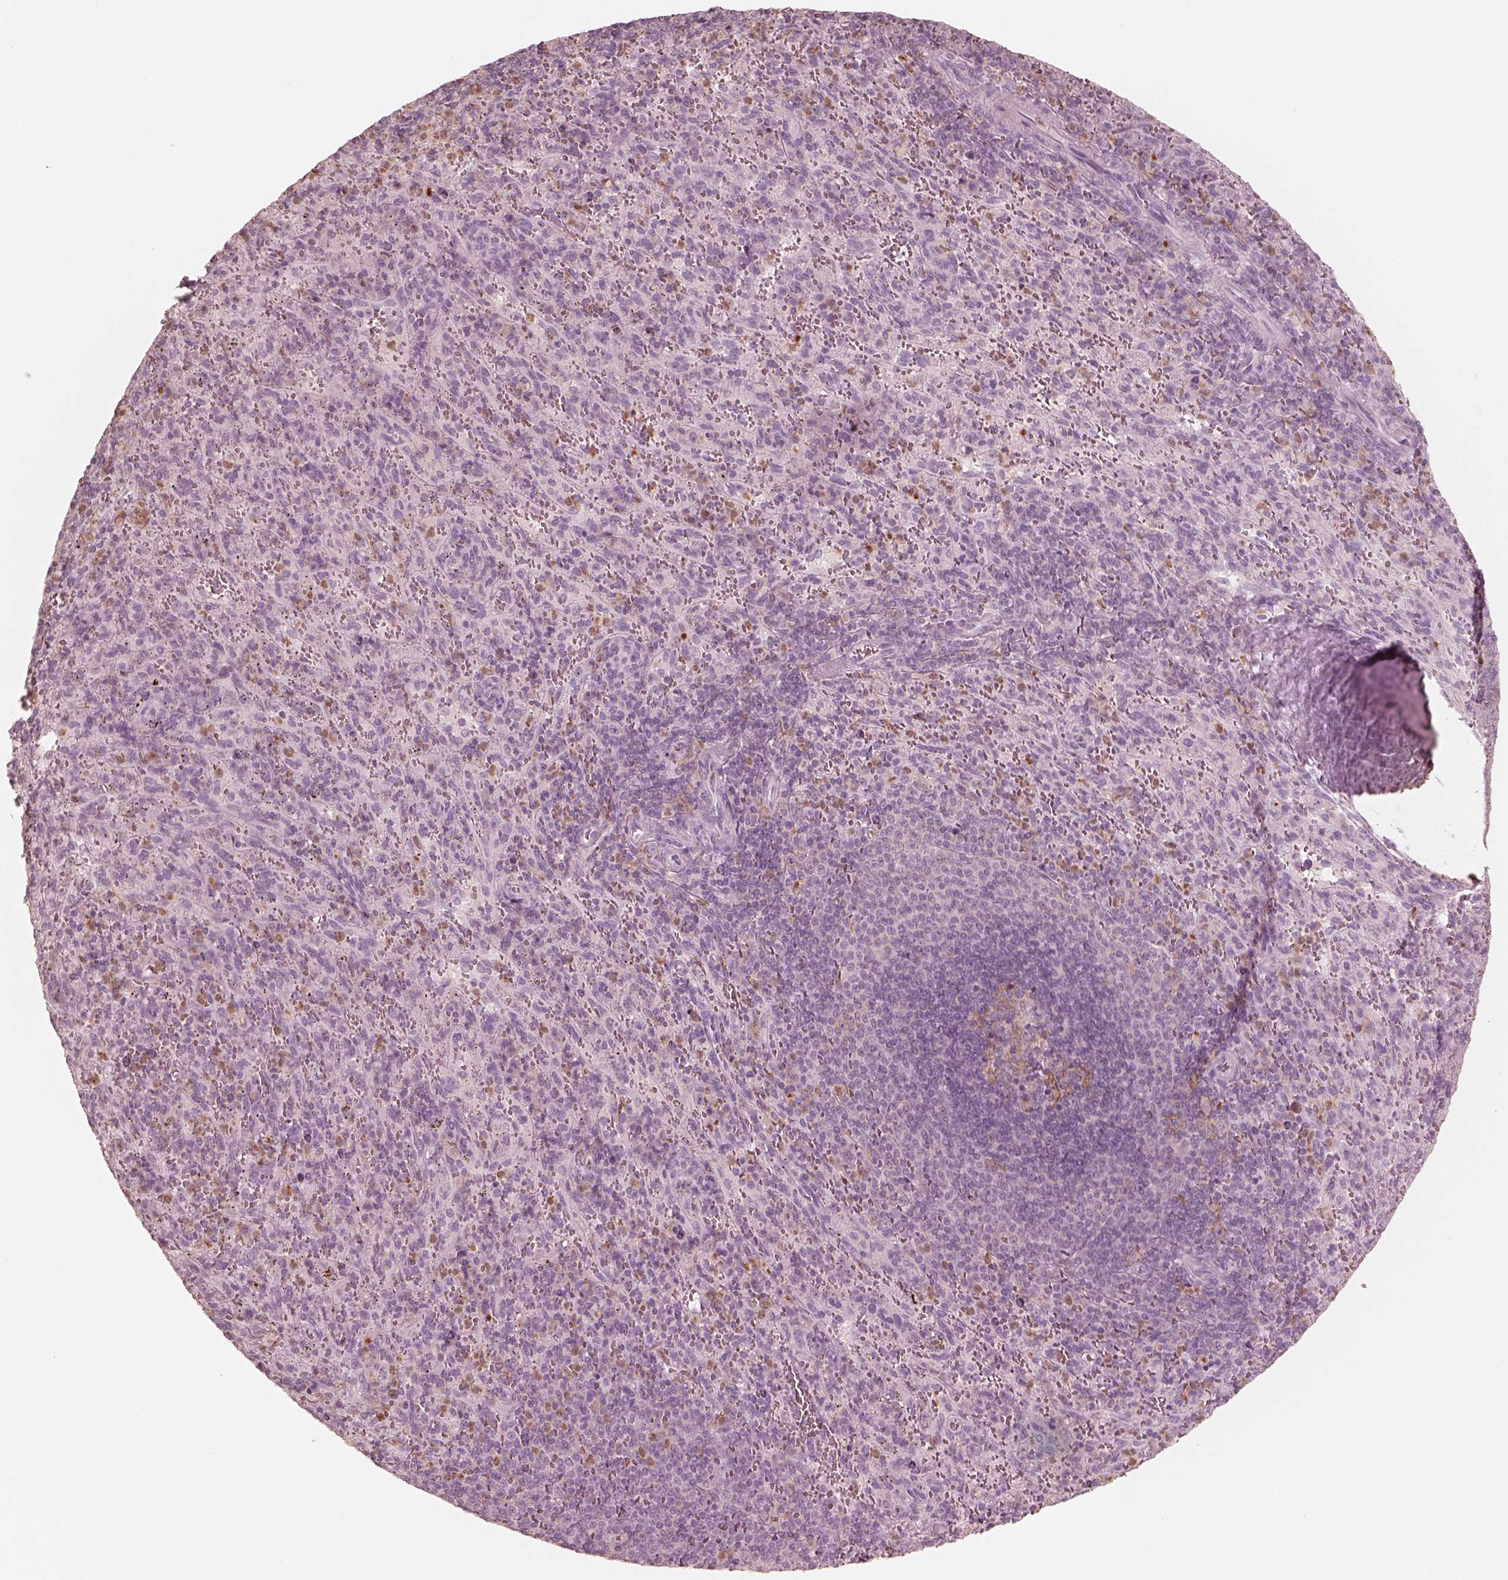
{"staining": {"intensity": "negative", "quantity": "none", "location": "none"}, "tissue": "spleen", "cell_type": "Cells in red pulp", "image_type": "normal", "snomed": [{"axis": "morphology", "description": "Normal tissue, NOS"}, {"axis": "topography", "description": "Spleen"}], "caption": "Immunohistochemical staining of unremarkable spleen demonstrates no significant positivity in cells in red pulp. (DAB immunohistochemistry (IHC) with hematoxylin counter stain).", "gene": "GPRIN1", "patient": {"sex": "male", "age": 57}}